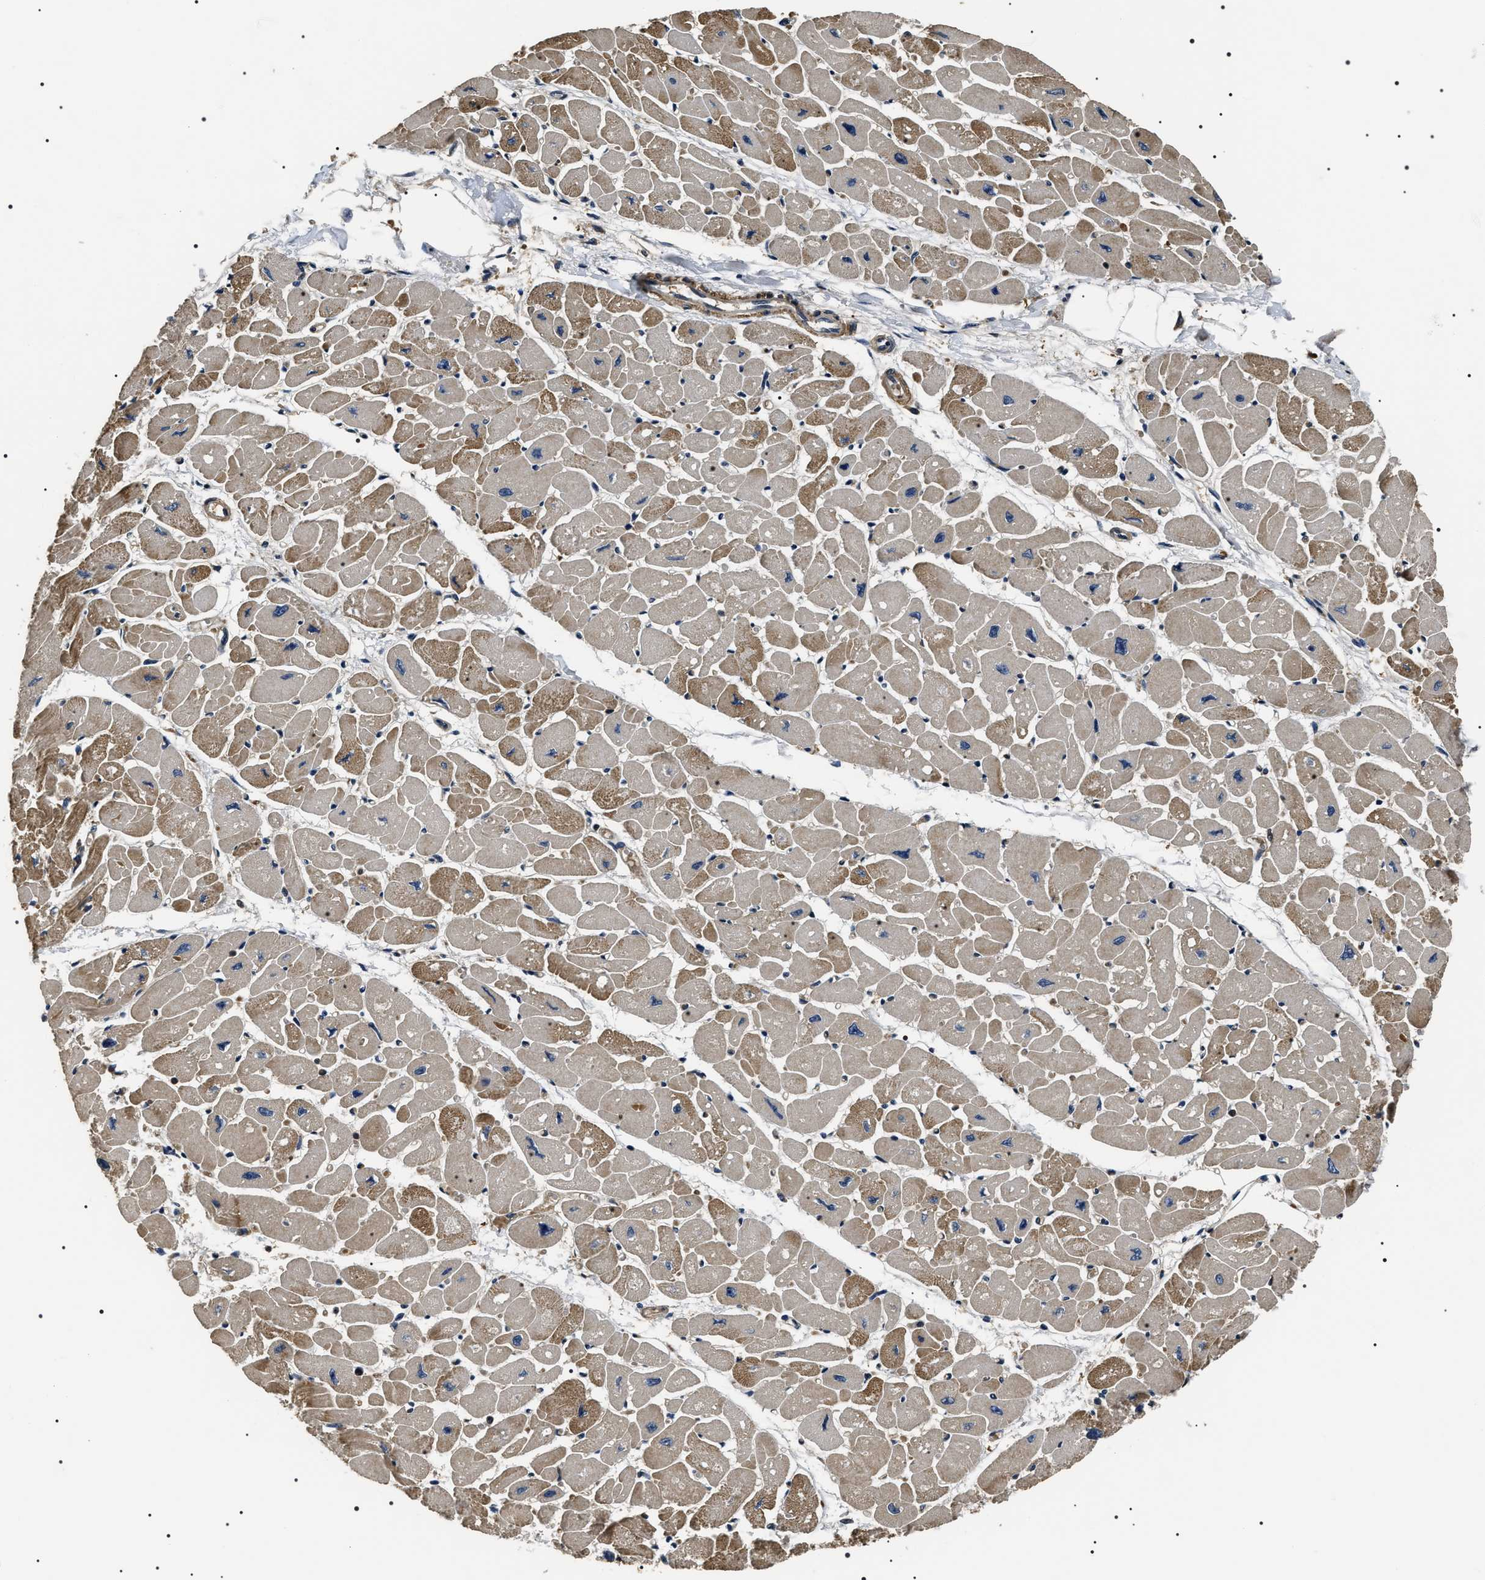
{"staining": {"intensity": "moderate", "quantity": "25%-75%", "location": "cytoplasmic/membranous"}, "tissue": "heart muscle", "cell_type": "Cardiomyocytes", "image_type": "normal", "snomed": [{"axis": "morphology", "description": "Normal tissue, NOS"}, {"axis": "topography", "description": "Heart"}], "caption": "Immunohistochemical staining of unremarkable human heart muscle demonstrates moderate cytoplasmic/membranous protein positivity in about 25%-75% of cardiomyocytes.", "gene": "ARHGAP22", "patient": {"sex": "female", "age": 54}}